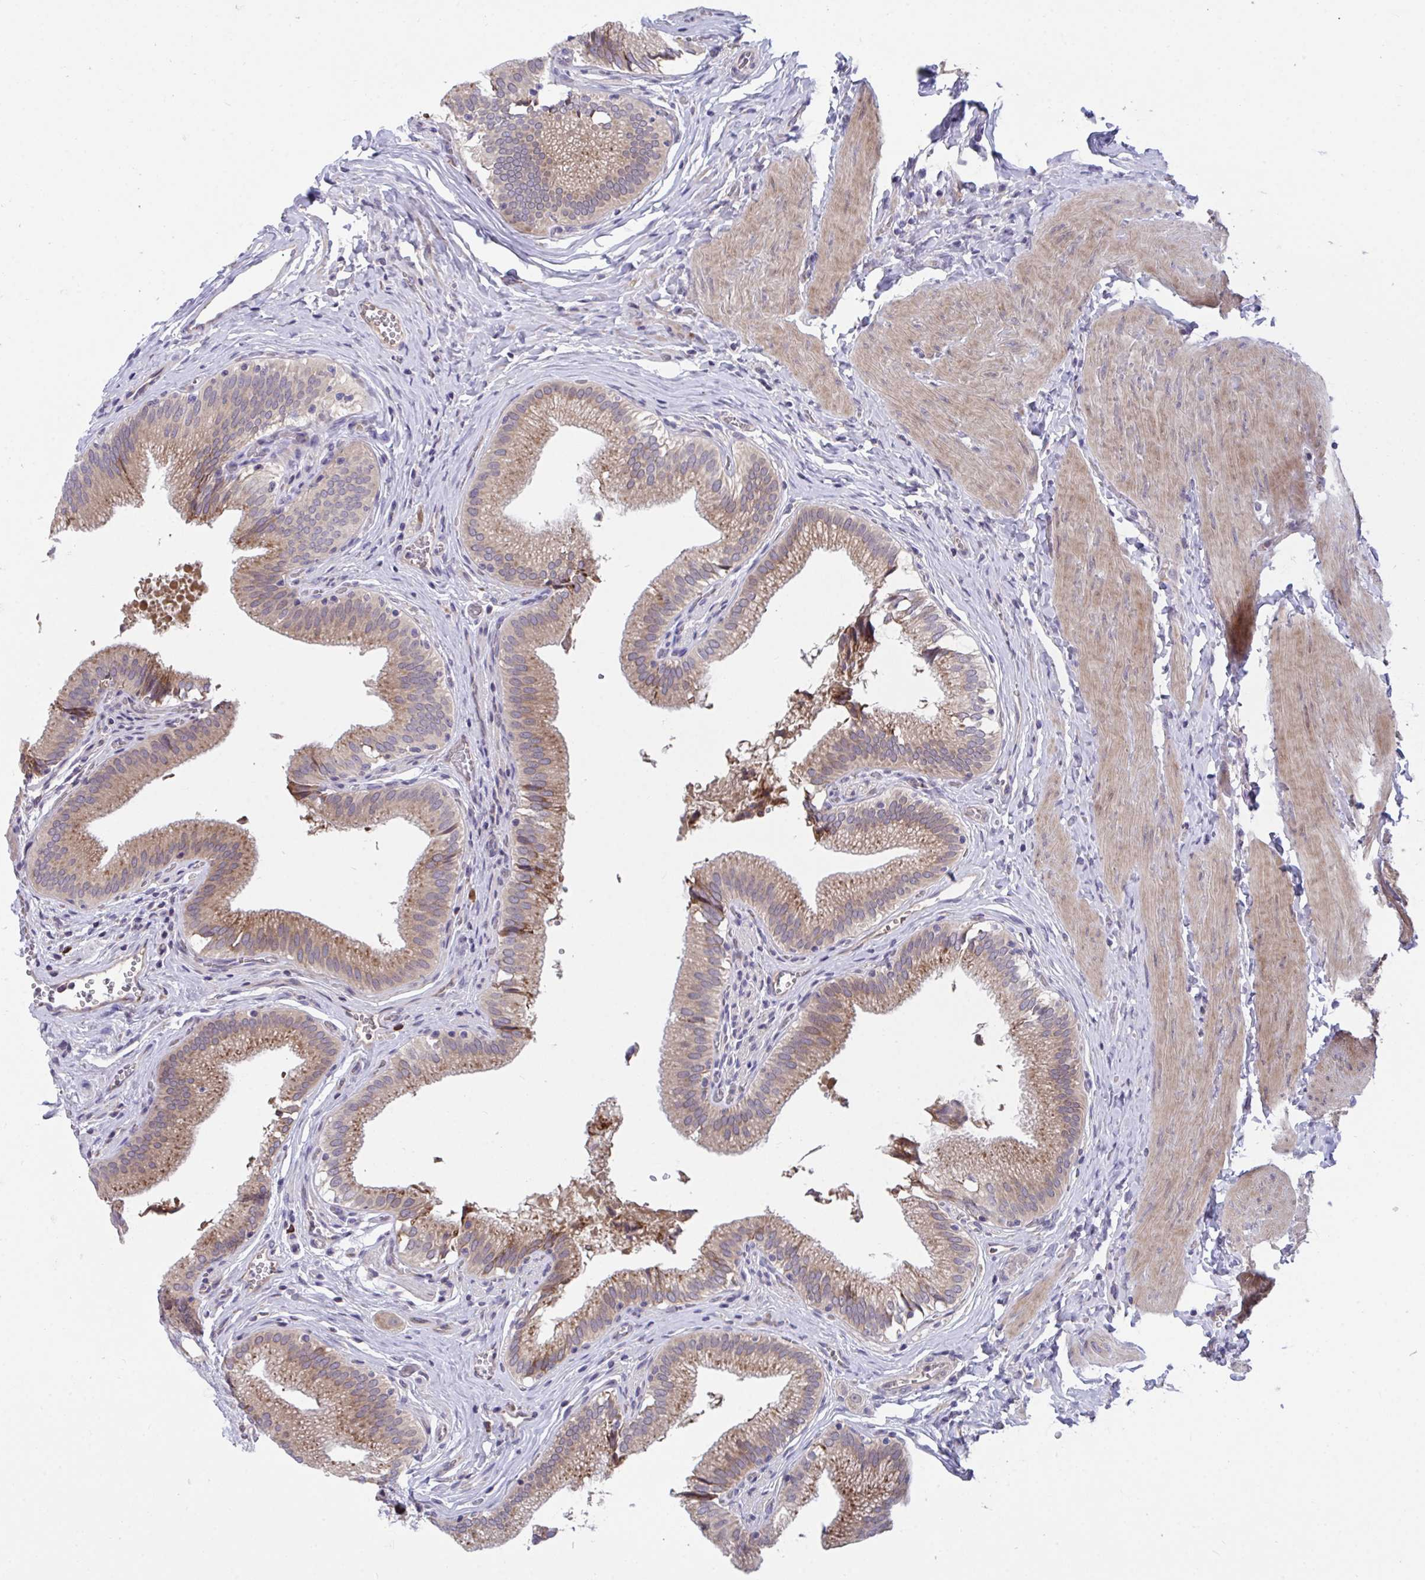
{"staining": {"intensity": "moderate", "quantity": ">75%", "location": "cytoplasmic/membranous"}, "tissue": "gallbladder", "cell_type": "Glandular cells", "image_type": "normal", "snomed": [{"axis": "morphology", "description": "Normal tissue, NOS"}, {"axis": "topography", "description": "Gallbladder"}, {"axis": "topography", "description": "Peripheral nerve tissue"}], "caption": "Protein staining of normal gallbladder reveals moderate cytoplasmic/membranous staining in approximately >75% of glandular cells.", "gene": "SUSD4", "patient": {"sex": "male", "age": 17}}